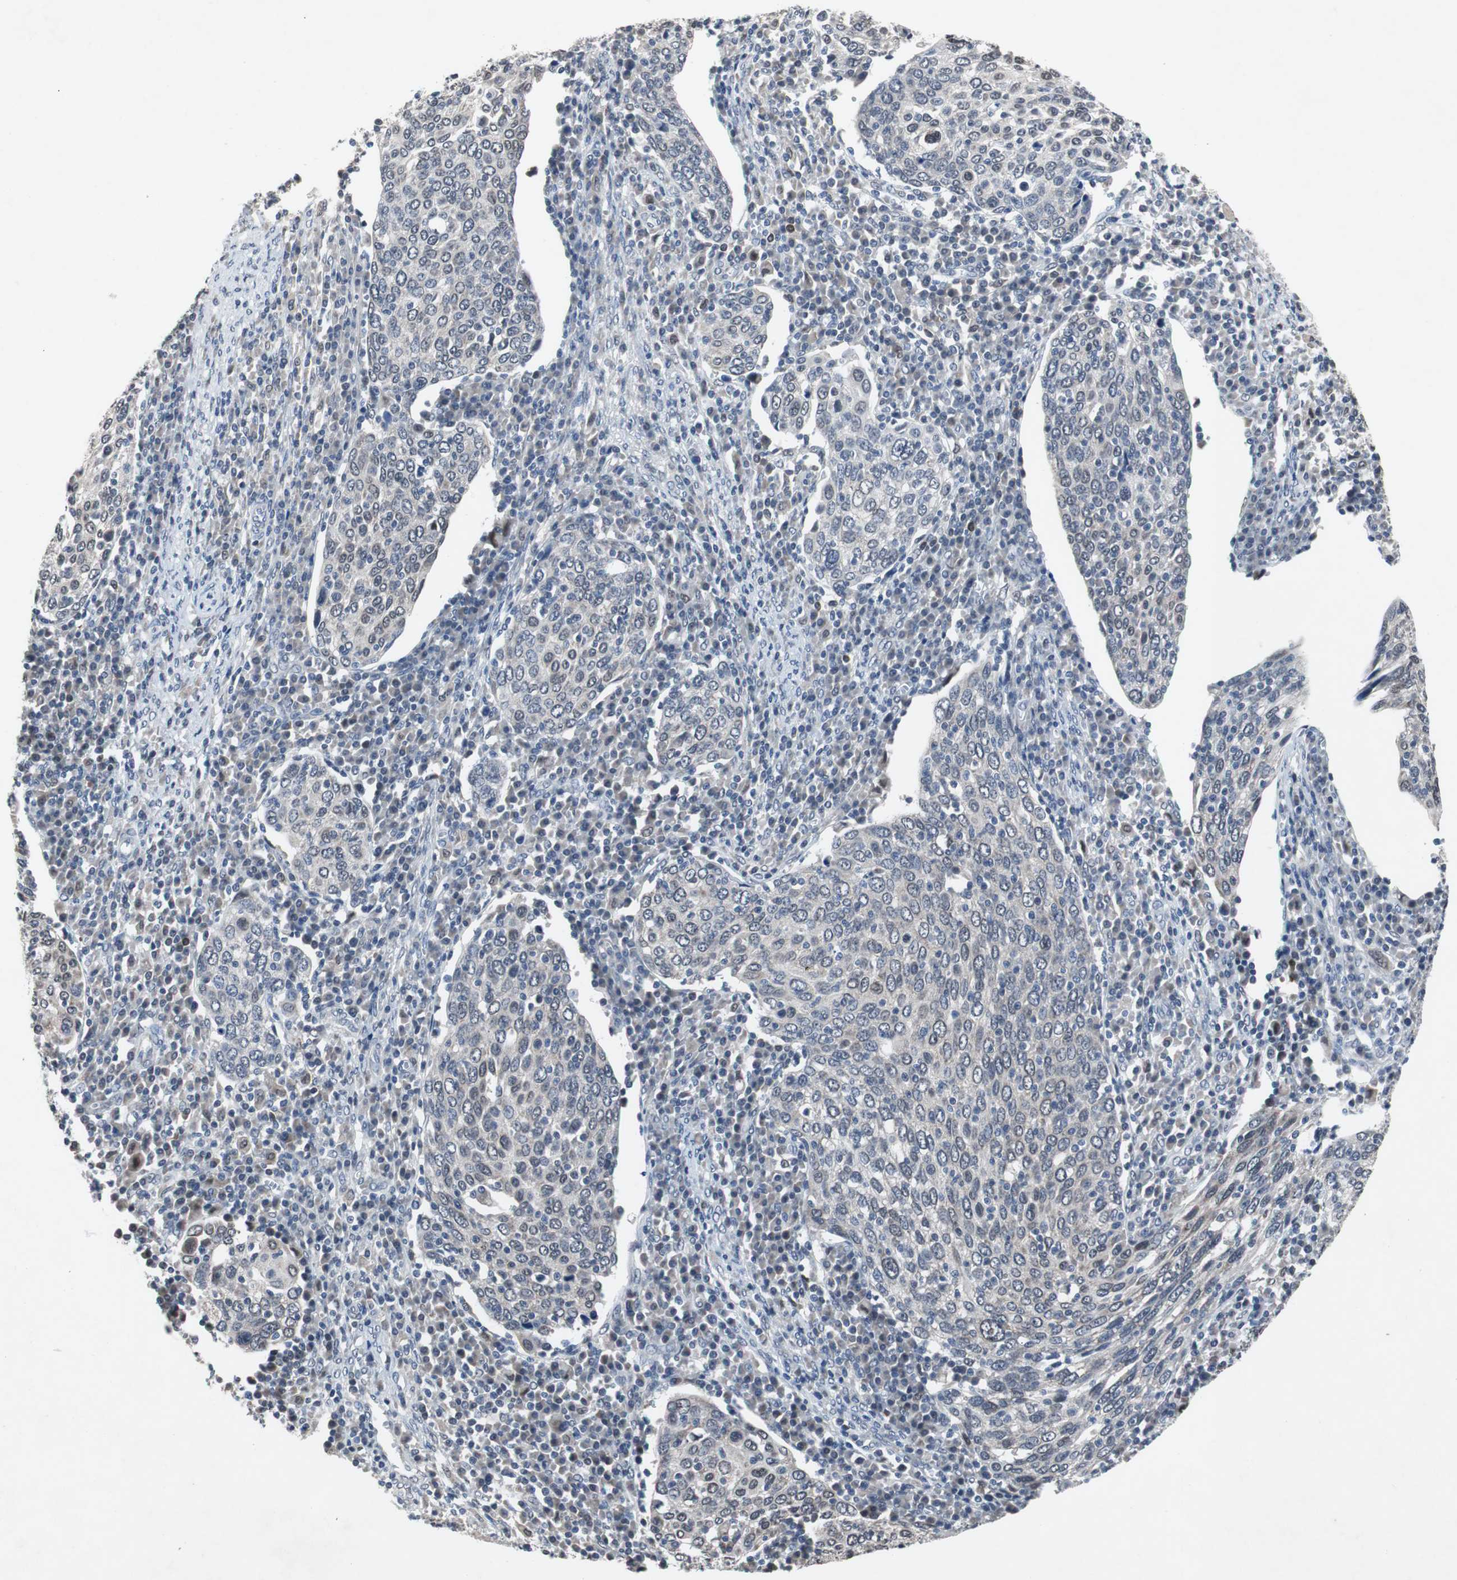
{"staining": {"intensity": "negative", "quantity": "none", "location": "none"}, "tissue": "cervical cancer", "cell_type": "Tumor cells", "image_type": "cancer", "snomed": [{"axis": "morphology", "description": "Squamous cell carcinoma, NOS"}, {"axis": "topography", "description": "Cervix"}], "caption": "This is an immunohistochemistry (IHC) image of human squamous cell carcinoma (cervical). There is no positivity in tumor cells.", "gene": "RBM47", "patient": {"sex": "female", "age": 40}}